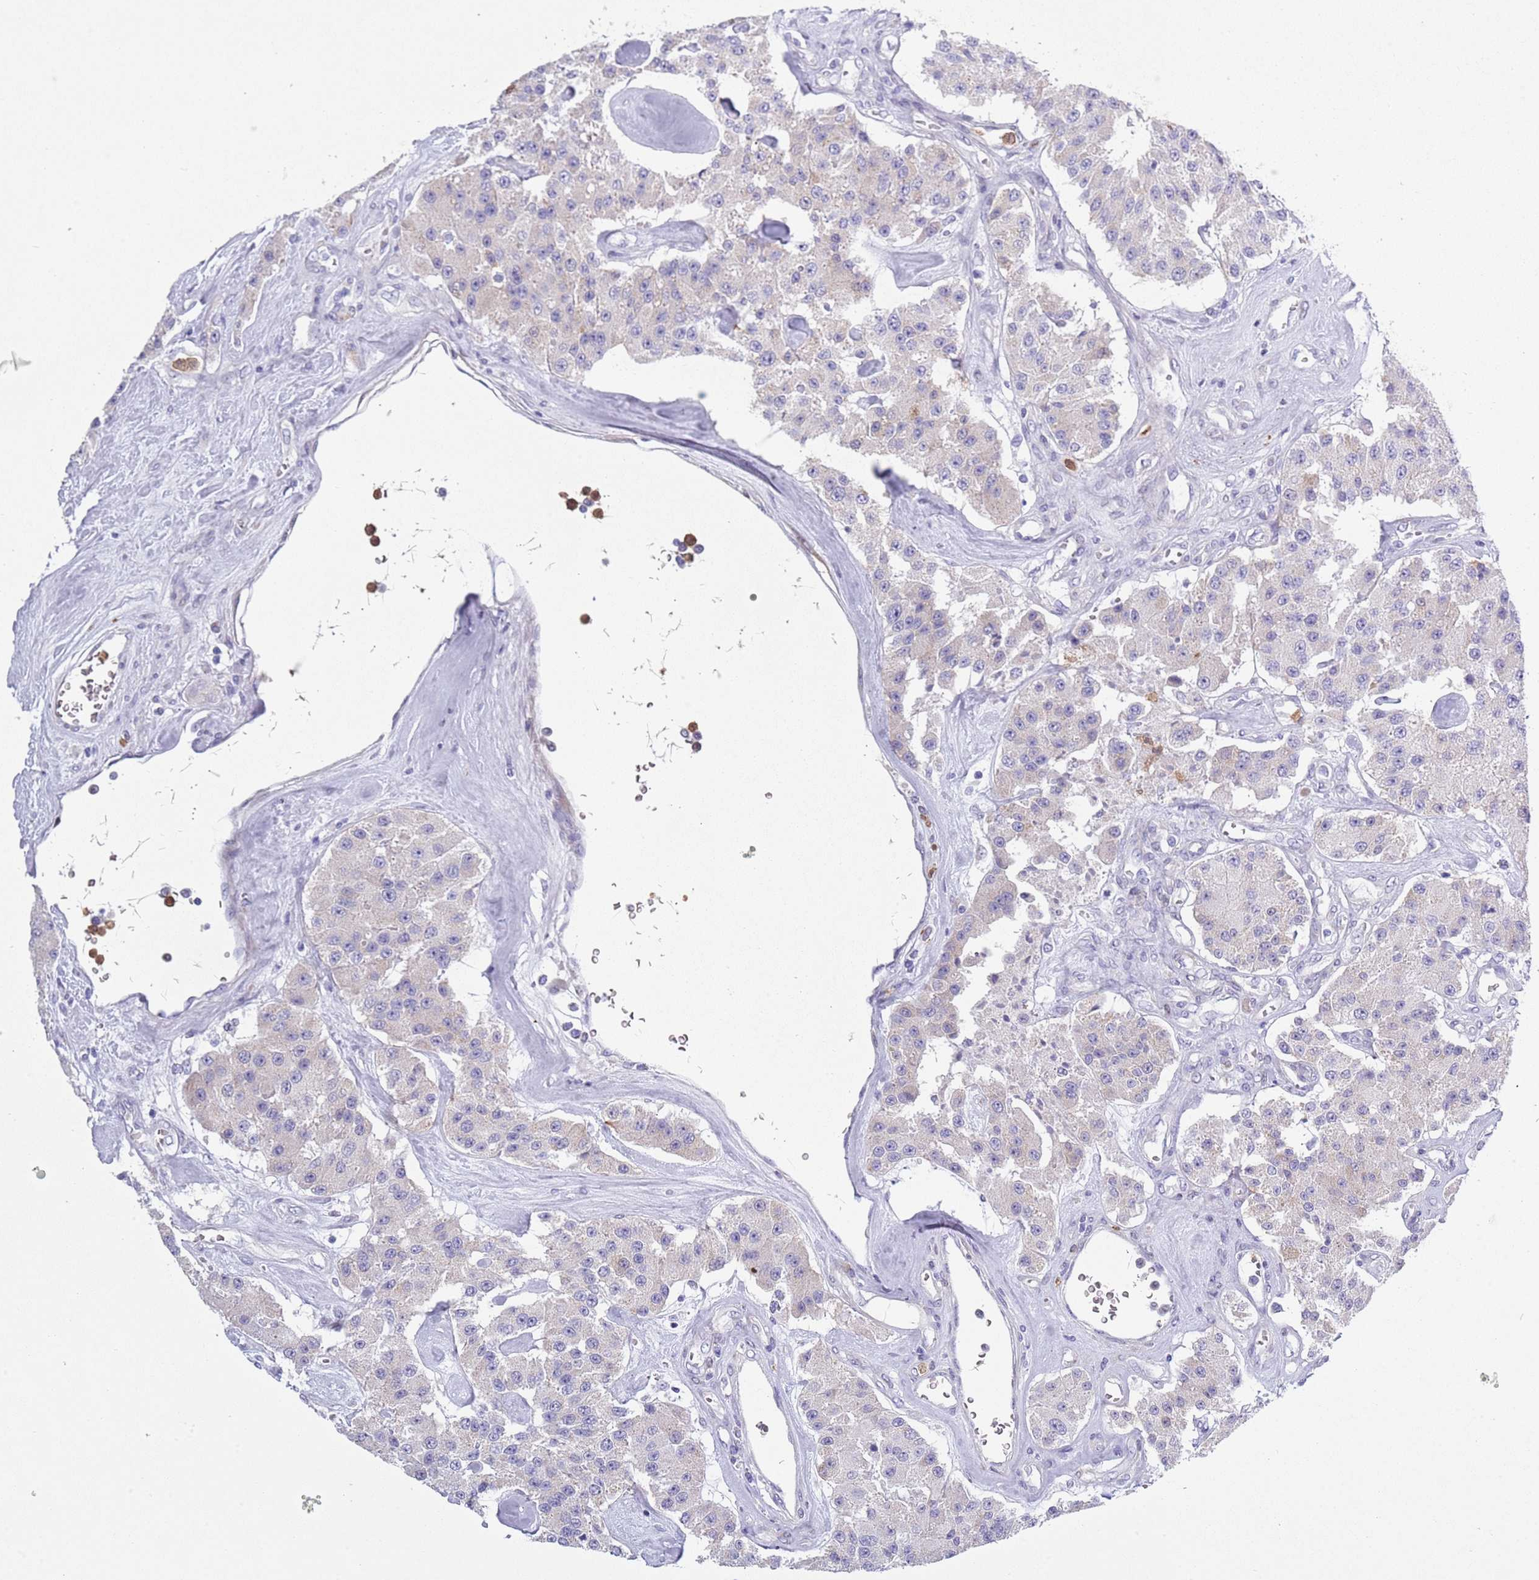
{"staining": {"intensity": "negative", "quantity": "none", "location": "none"}, "tissue": "carcinoid", "cell_type": "Tumor cells", "image_type": "cancer", "snomed": [{"axis": "morphology", "description": "Carcinoid, malignant, NOS"}, {"axis": "topography", "description": "Pancreas"}], "caption": "Human carcinoid stained for a protein using immunohistochemistry (IHC) displays no staining in tumor cells.", "gene": "ZFP2", "patient": {"sex": "male", "age": 41}}